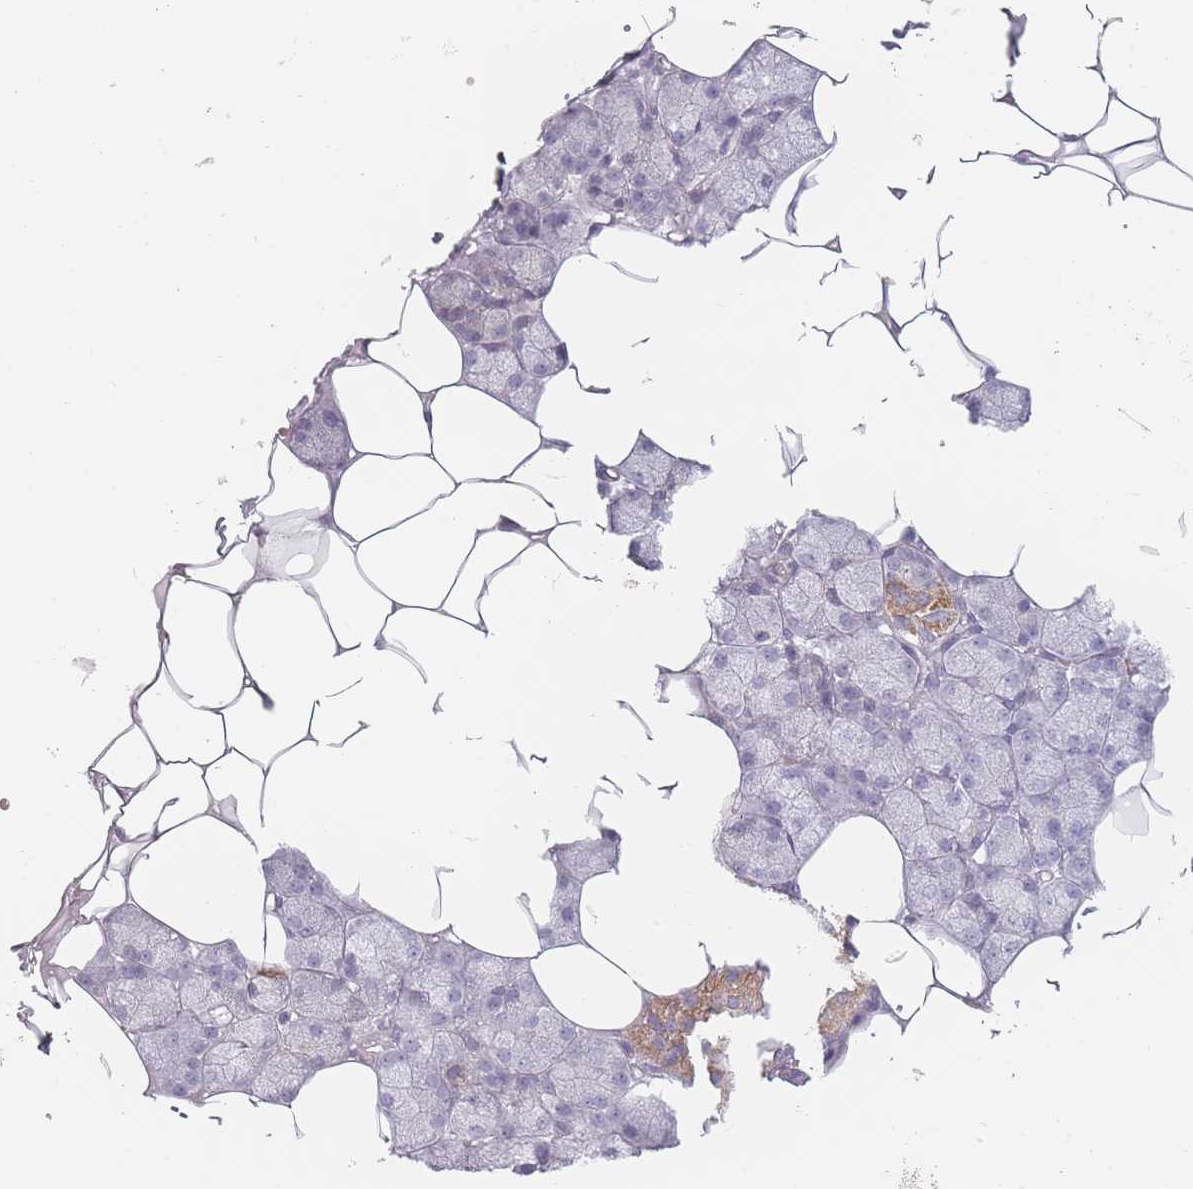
{"staining": {"intensity": "moderate", "quantity": "<25%", "location": "cytoplasmic/membranous"}, "tissue": "salivary gland", "cell_type": "Glandular cells", "image_type": "normal", "snomed": [{"axis": "morphology", "description": "Normal tissue, NOS"}, {"axis": "topography", "description": "Salivary gland"}], "caption": "IHC of benign salivary gland shows low levels of moderate cytoplasmic/membranous positivity in approximately <25% of glandular cells. (brown staining indicates protein expression, while blue staining denotes nuclei).", "gene": "DCHS1", "patient": {"sex": "male", "age": 62}}